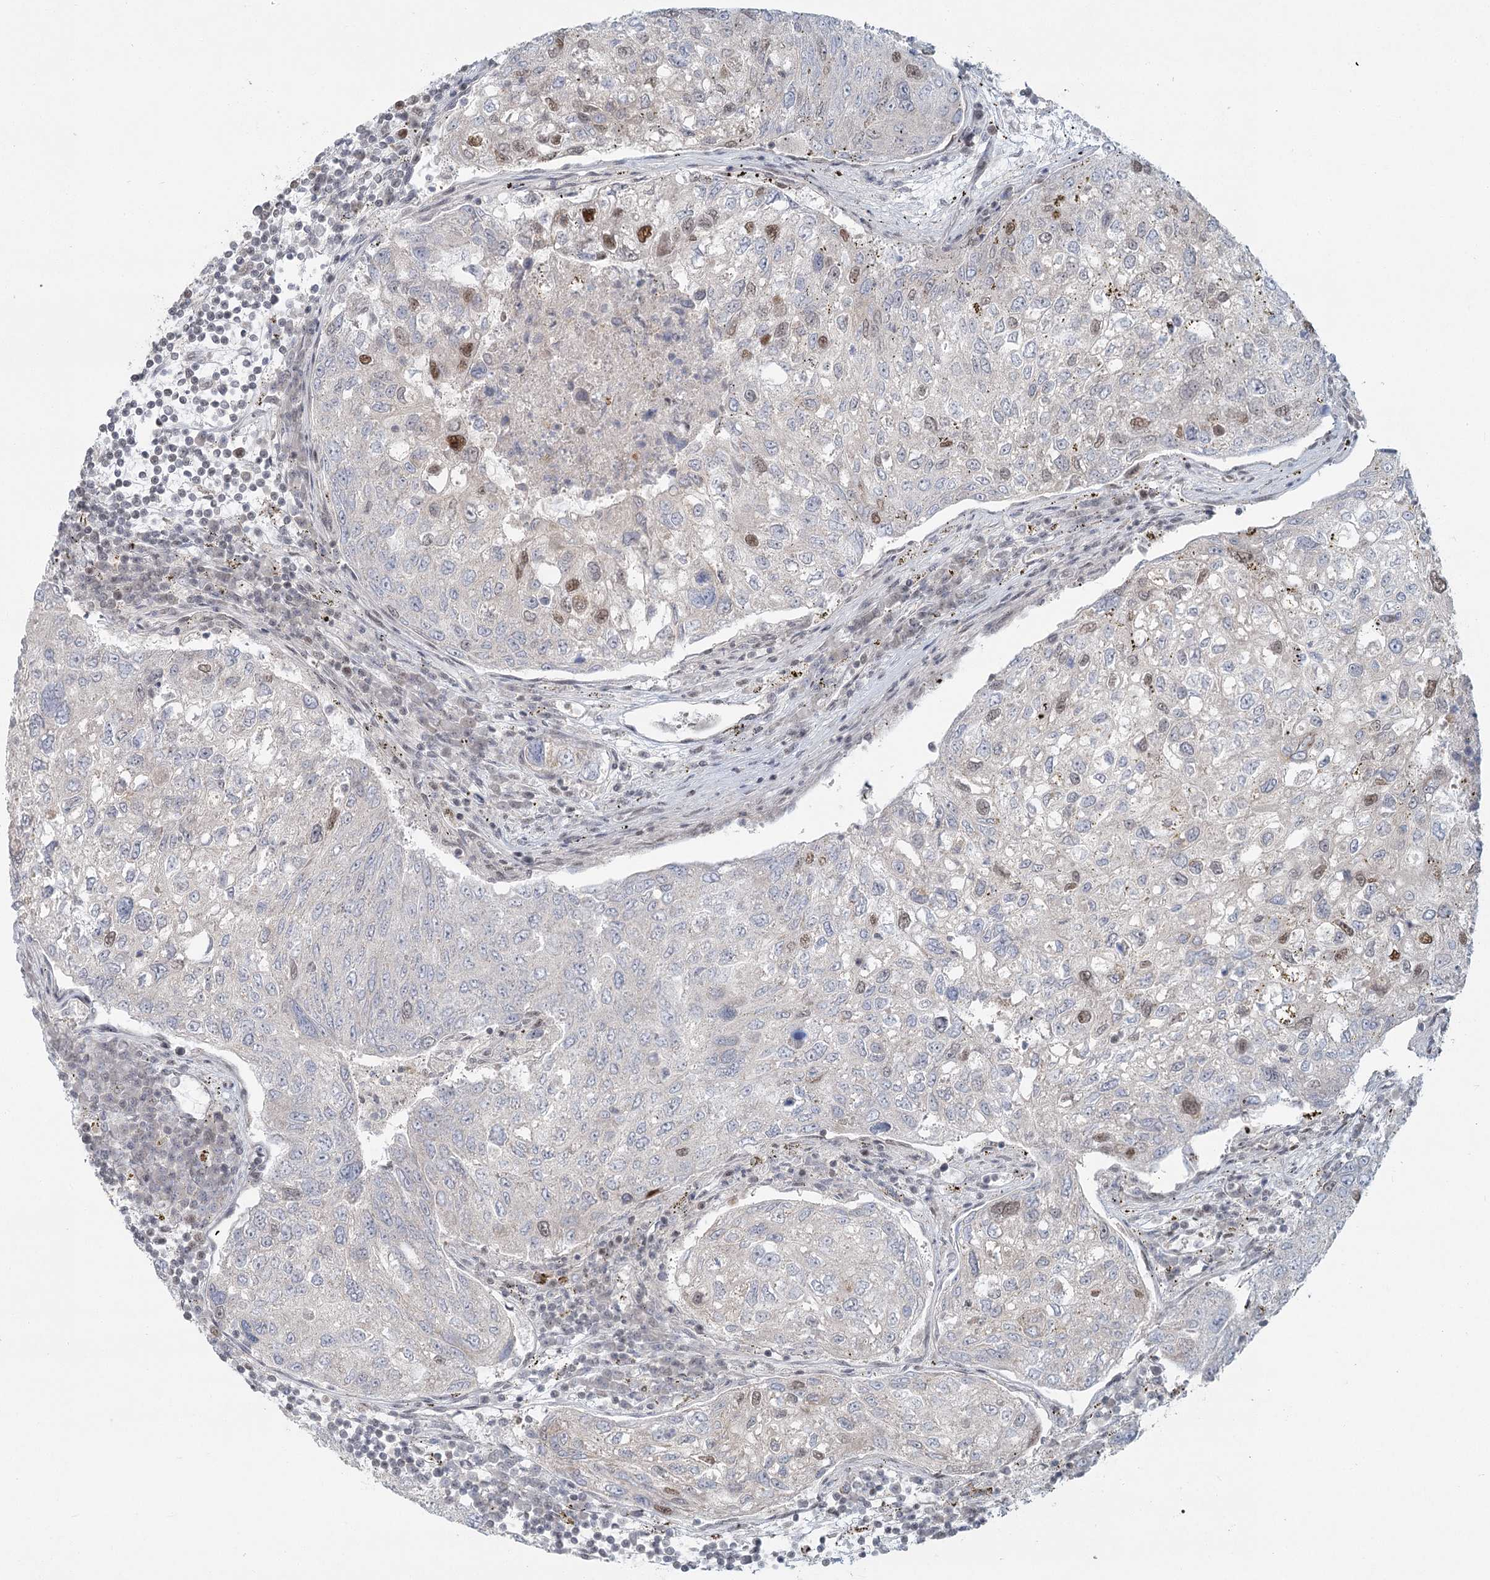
{"staining": {"intensity": "moderate", "quantity": "<25%", "location": "nuclear"}, "tissue": "urothelial cancer", "cell_type": "Tumor cells", "image_type": "cancer", "snomed": [{"axis": "morphology", "description": "Urothelial carcinoma, High grade"}, {"axis": "topography", "description": "Lymph node"}, {"axis": "topography", "description": "Urinary bladder"}], "caption": "Urothelial cancer stained for a protein (brown) displays moderate nuclear positive staining in approximately <25% of tumor cells.", "gene": "R3HCC1L", "patient": {"sex": "male", "age": 51}}